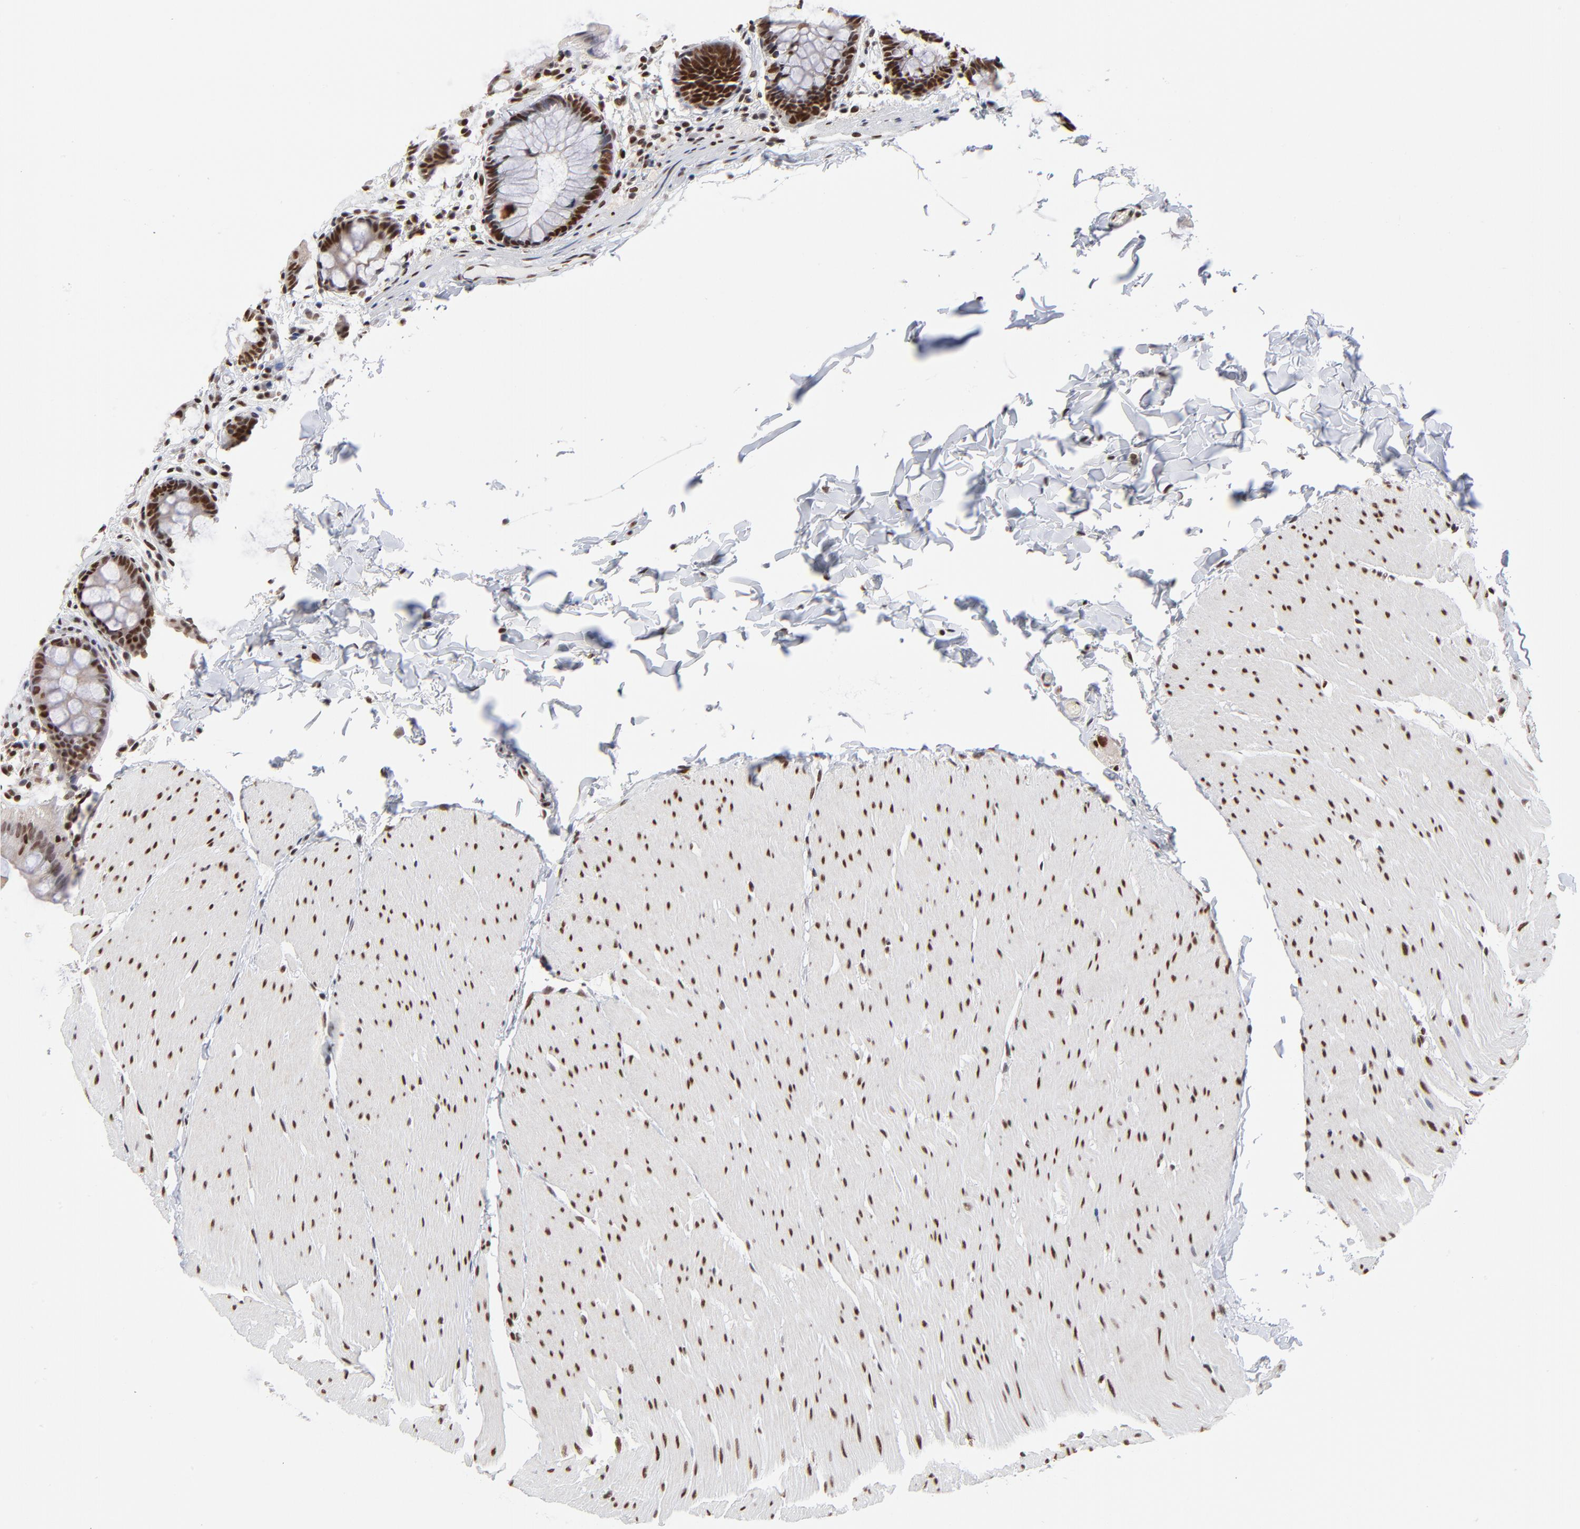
{"staining": {"intensity": "strong", "quantity": ">75%", "location": "nuclear"}, "tissue": "colon", "cell_type": "Endothelial cells", "image_type": "normal", "snomed": [{"axis": "morphology", "description": "Normal tissue, NOS"}, {"axis": "topography", "description": "Smooth muscle"}, {"axis": "topography", "description": "Colon"}], "caption": "High-power microscopy captured an immunohistochemistry (IHC) image of normal colon, revealing strong nuclear positivity in approximately >75% of endothelial cells. The staining was performed using DAB (3,3'-diaminobenzidine) to visualize the protein expression in brown, while the nuclei were stained in blue with hematoxylin (Magnification: 20x).", "gene": "ZMYM3", "patient": {"sex": "male", "age": 67}}